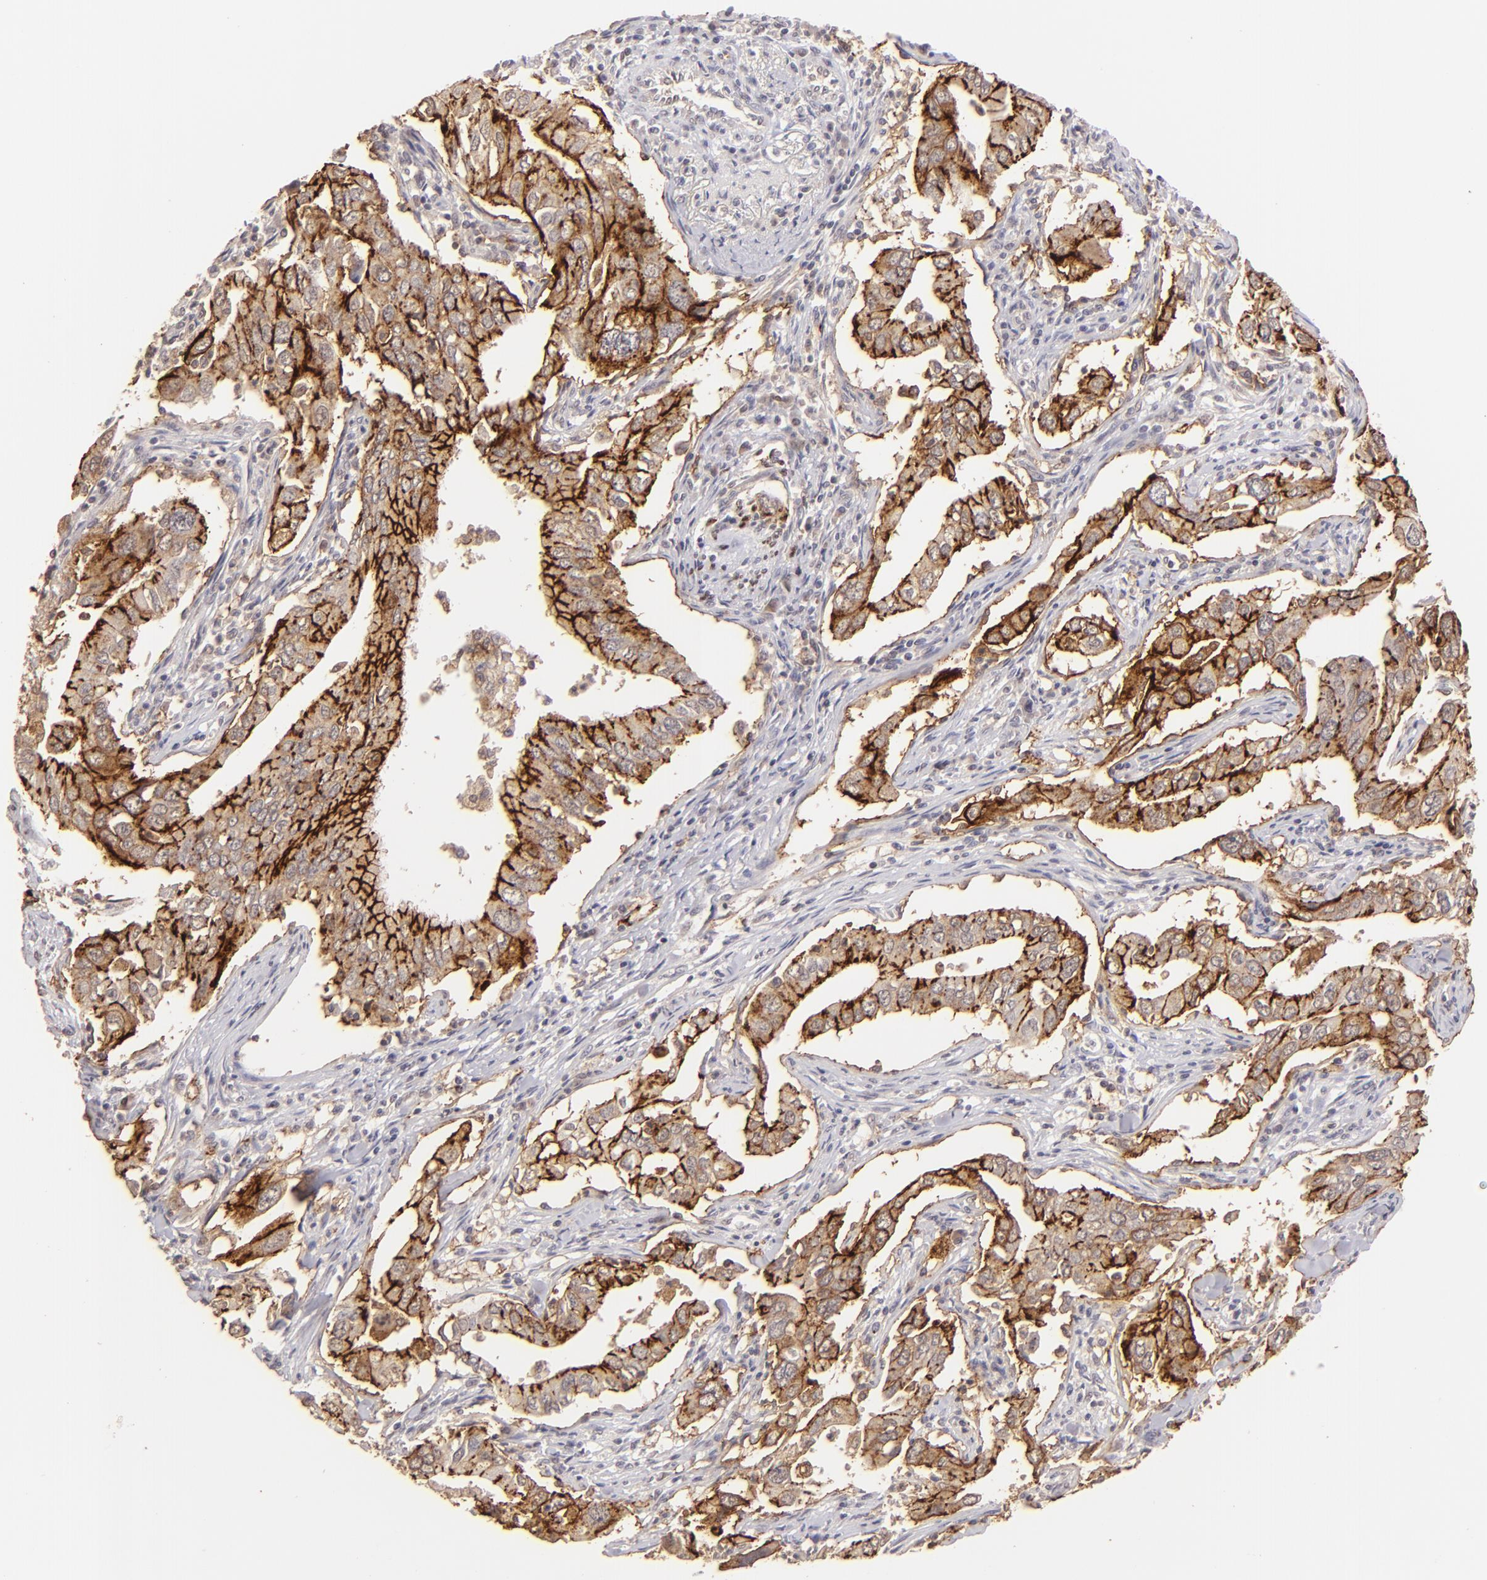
{"staining": {"intensity": "moderate", "quantity": ">75%", "location": "cytoplasmic/membranous"}, "tissue": "lung cancer", "cell_type": "Tumor cells", "image_type": "cancer", "snomed": [{"axis": "morphology", "description": "Adenocarcinoma, NOS"}, {"axis": "topography", "description": "Lung"}], "caption": "A histopathology image showing moderate cytoplasmic/membranous staining in approximately >75% of tumor cells in lung cancer, as visualized by brown immunohistochemical staining.", "gene": "CLDN1", "patient": {"sex": "male", "age": 48}}